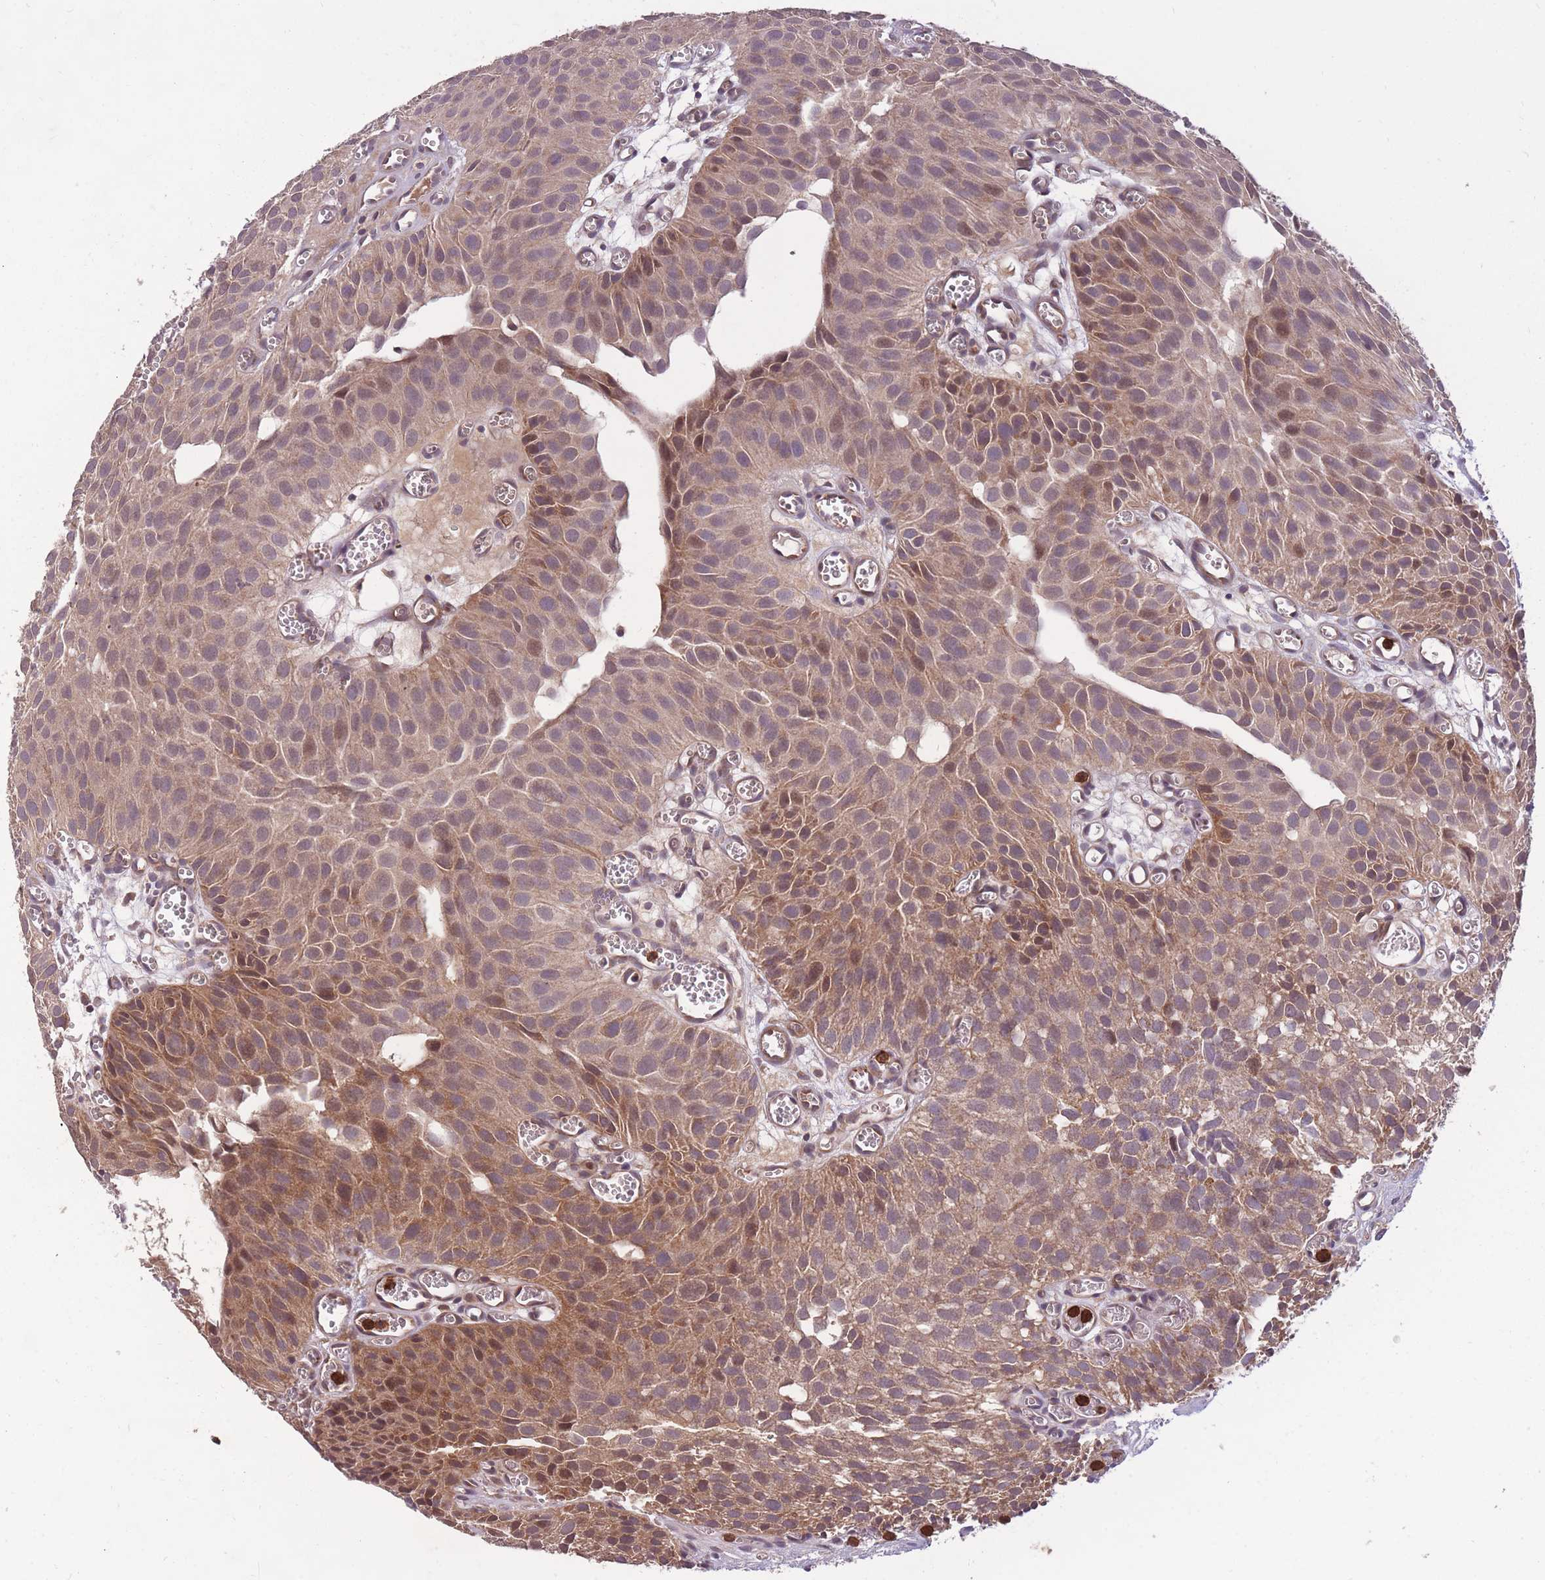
{"staining": {"intensity": "moderate", "quantity": ">75%", "location": "cytoplasmic/membranous"}, "tissue": "urothelial cancer", "cell_type": "Tumor cells", "image_type": "cancer", "snomed": [{"axis": "morphology", "description": "Urothelial carcinoma, Low grade"}, {"axis": "topography", "description": "Urinary bladder"}], "caption": "Immunohistochemical staining of urothelial cancer demonstrates medium levels of moderate cytoplasmic/membranous protein positivity in about >75% of tumor cells.", "gene": "IGF2BP2", "patient": {"sex": "male", "age": 88}}